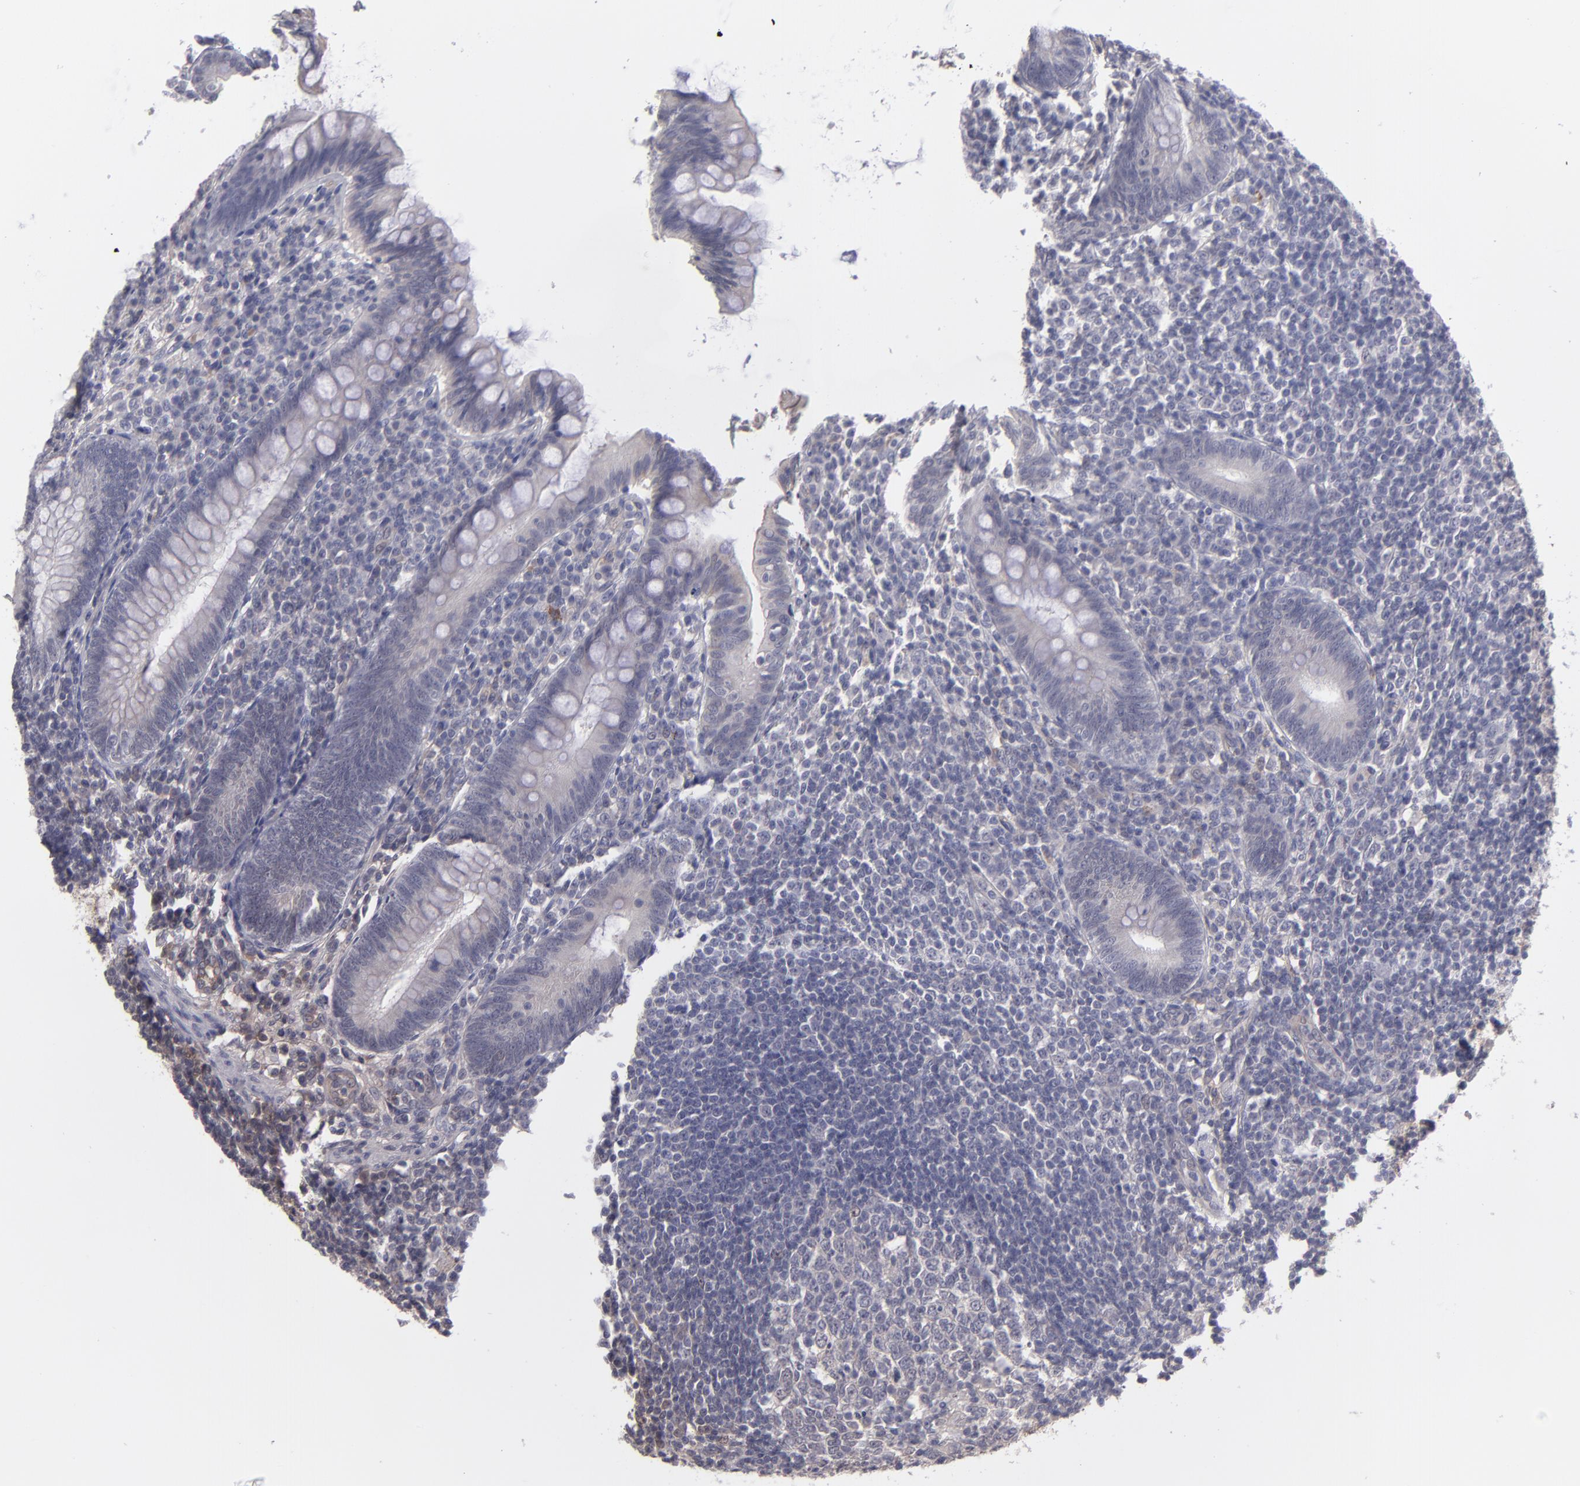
{"staining": {"intensity": "negative", "quantity": "none", "location": "none"}, "tissue": "appendix", "cell_type": "Glandular cells", "image_type": "normal", "snomed": [{"axis": "morphology", "description": "Normal tissue, NOS"}, {"axis": "topography", "description": "Appendix"}], "caption": "An image of human appendix is negative for staining in glandular cells. (DAB (3,3'-diaminobenzidine) IHC with hematoxylin counter stain).", "gene": "ITIH4", "patient": {"sex": "female", "age": 66}}